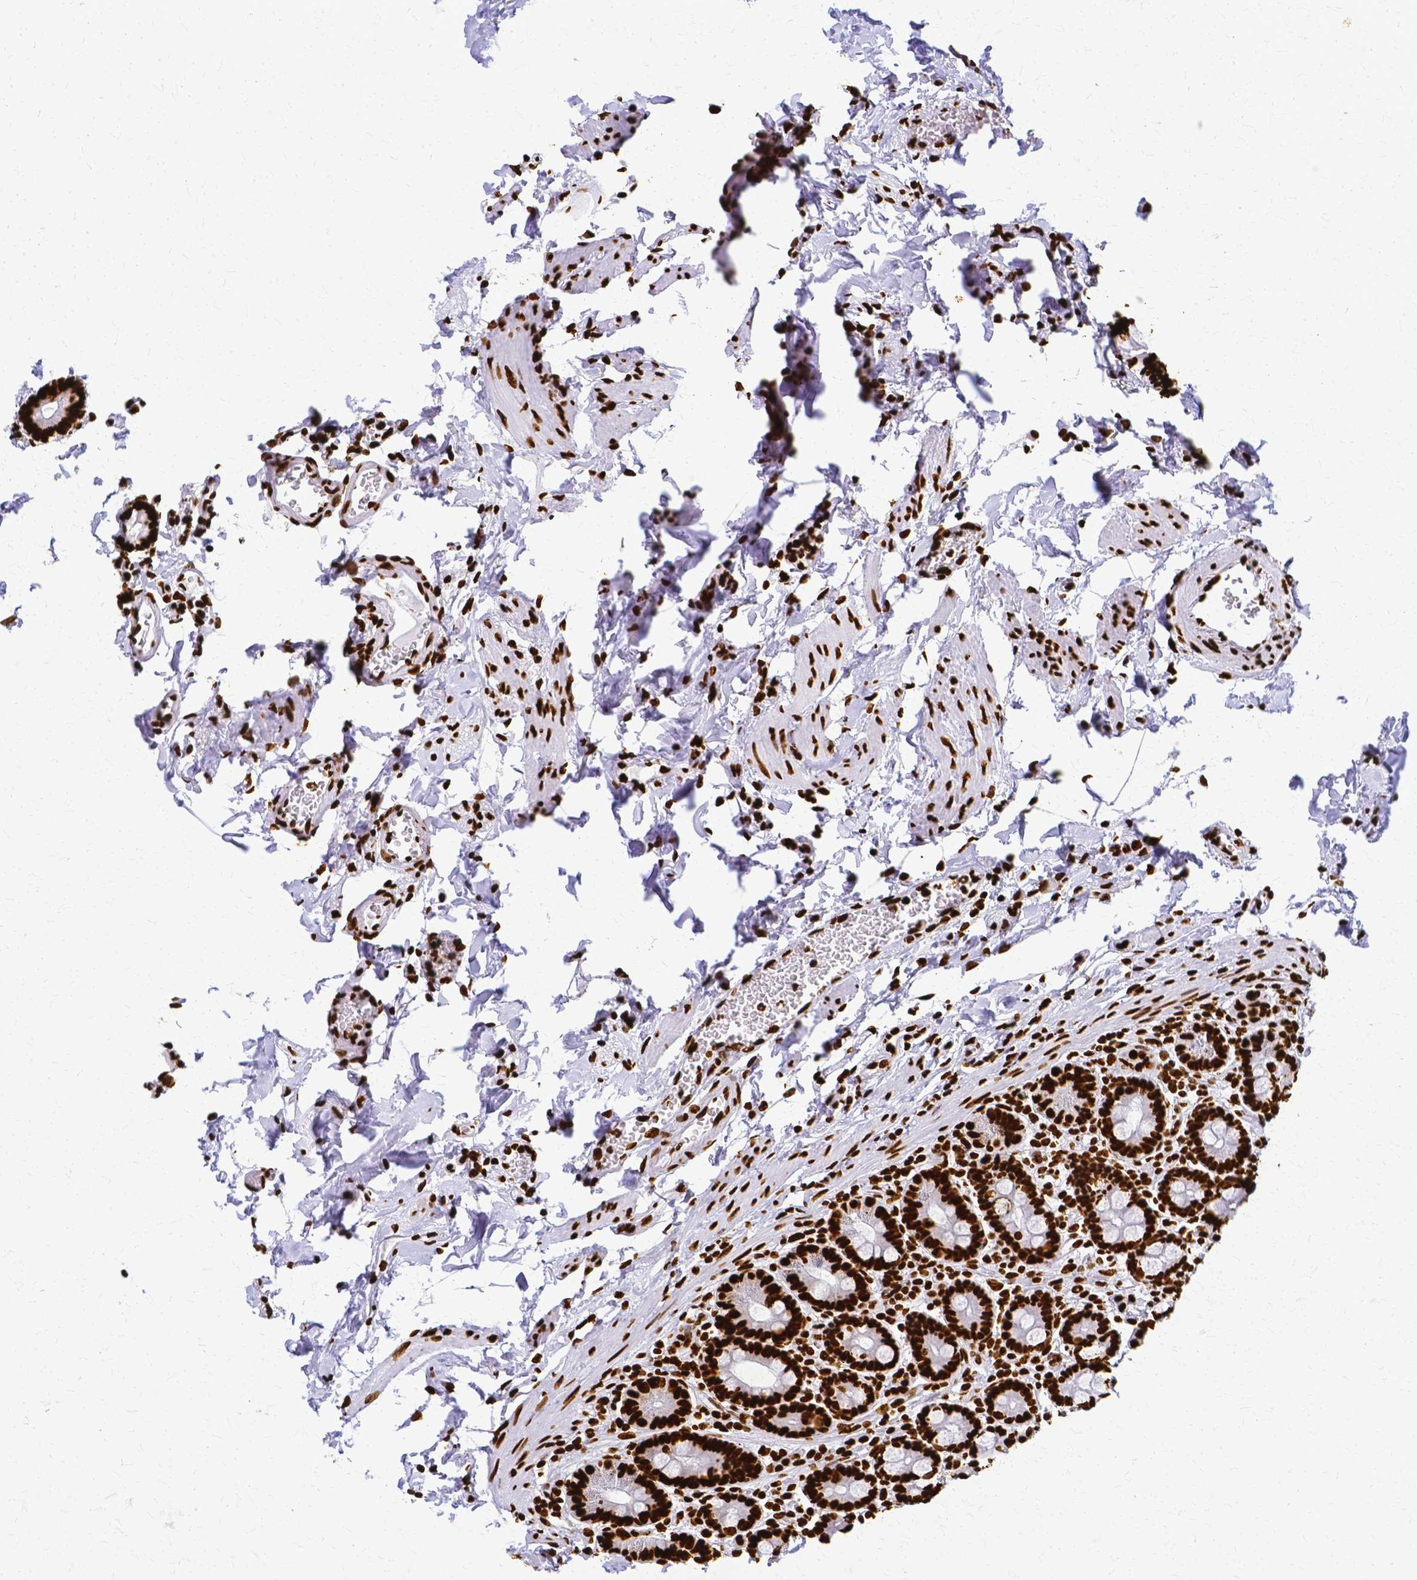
{"staining": {"intensity": "strong", "quantity": ">75%", "location": "nuclear"}, "tissue": "duodenum", "cell_type": "Glandular cells", "image_type": "normal", "snomed": [{"axis": "morphology", "description": "Normal tissue, NOS"}, {"axis": "topography", "description": "Pancreas"}, {"axis": "topography", "description": "Duodenum"}], "caption": "Brown immunohistochemical staining in normal human duodenum reveals strong nuclear staining in about >75% of glandular cells. The staining is performed using DAB brown chromogen to label protein expression. The nuclei are counter-stained blue using hematoxylin.", "gene": "SFPQ", "patient": {"sex": "male", "age": 59}}